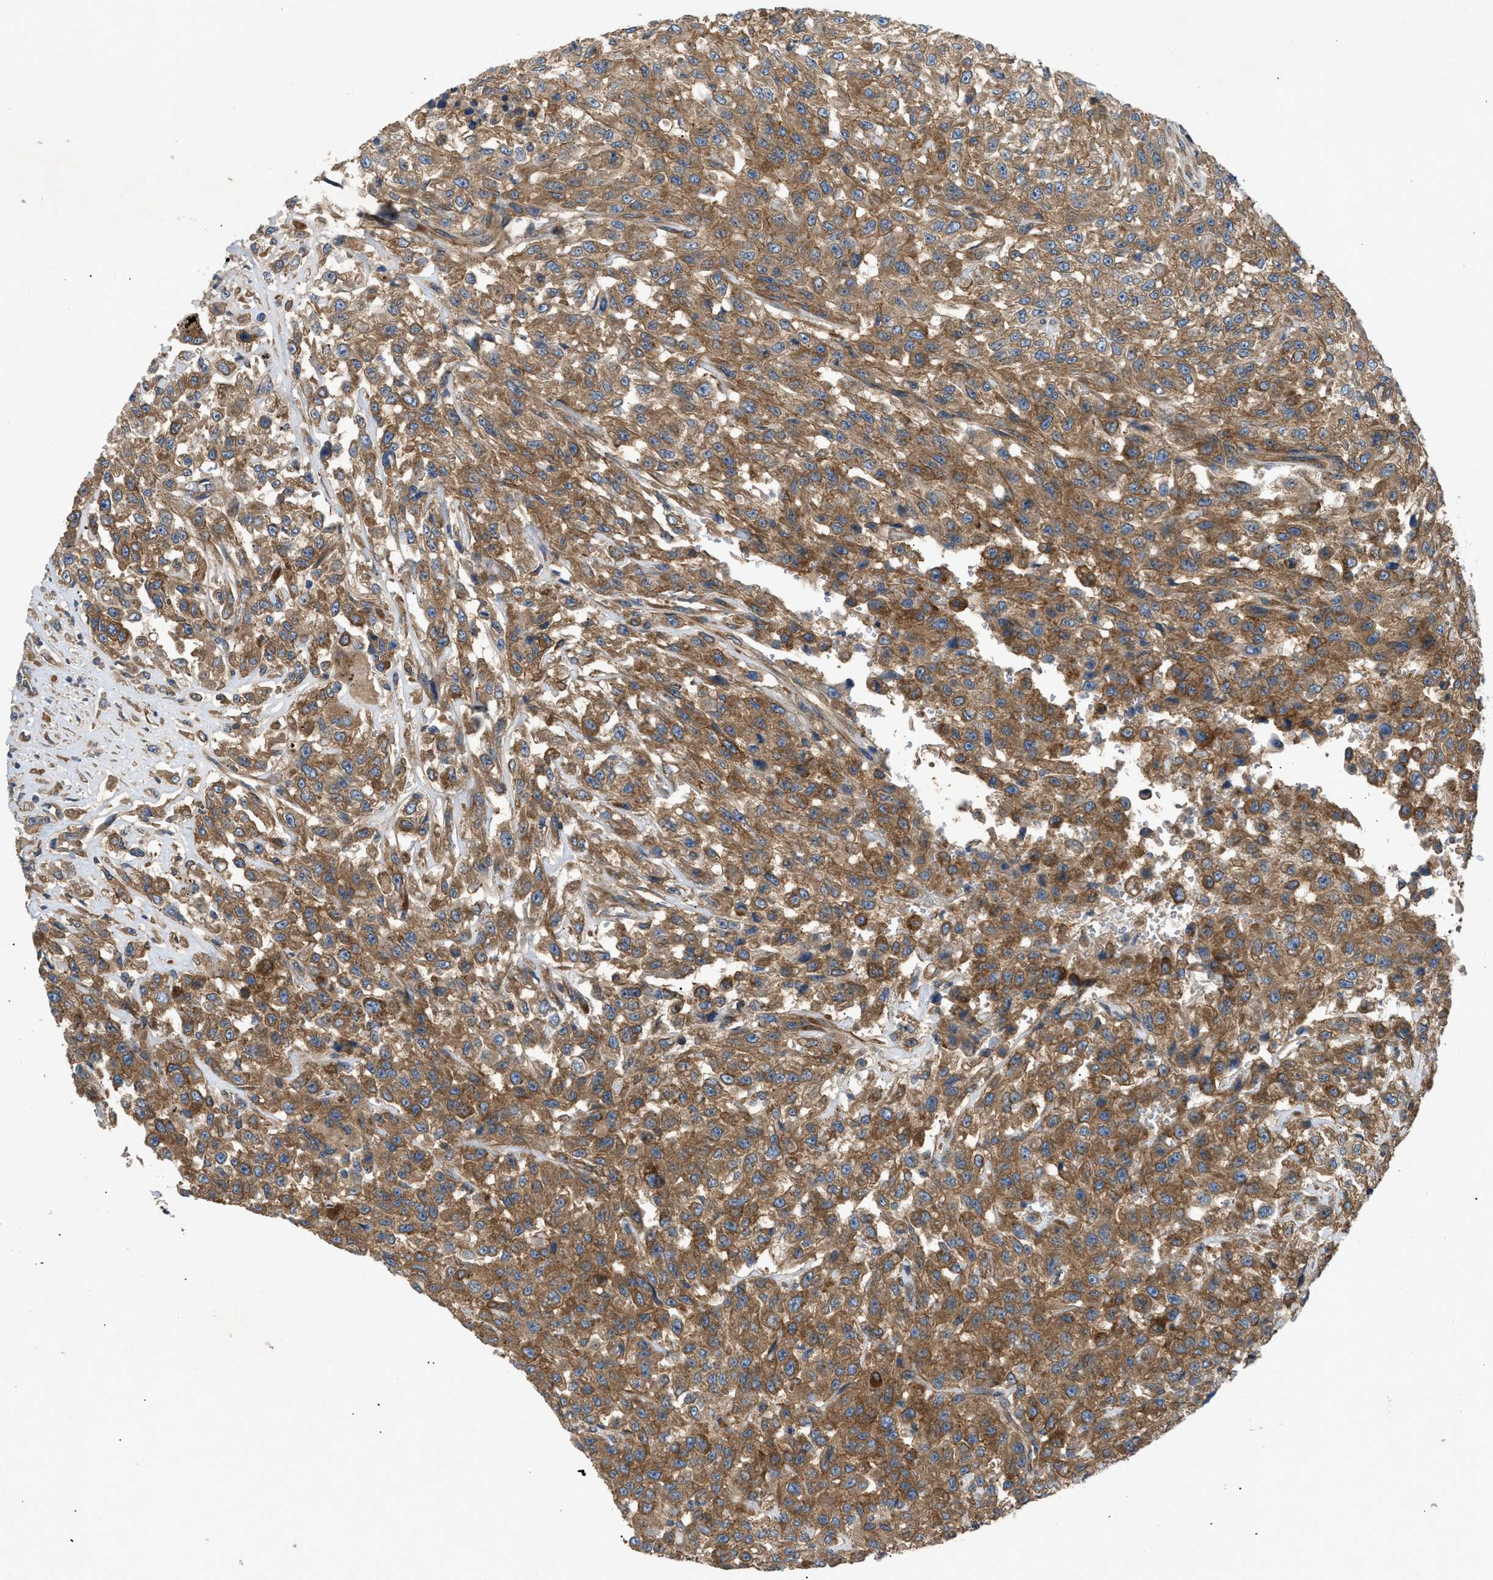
{"staining": {"intensity": "moderate", "quantity": ">75%", "location": "cytoplasmic/membranous"}, "tissue": "urothelial cancer", "cell_type": "Tumor cells", "image_type": "cancer", "snomed": [{"axis": "morphology", "description": "Urothelial carcinoma, High grade"}, {"axis": "topography", "description": "Urinary bladder"}], "caption": "This is an image of IHC staining of high-grade urothelial carcinoma, which shows moderate expression in the cytoplasmic/membranous of tumor cells.", "gene": "LYSMD3", "patient": {"sex": "male", "age": 46}}